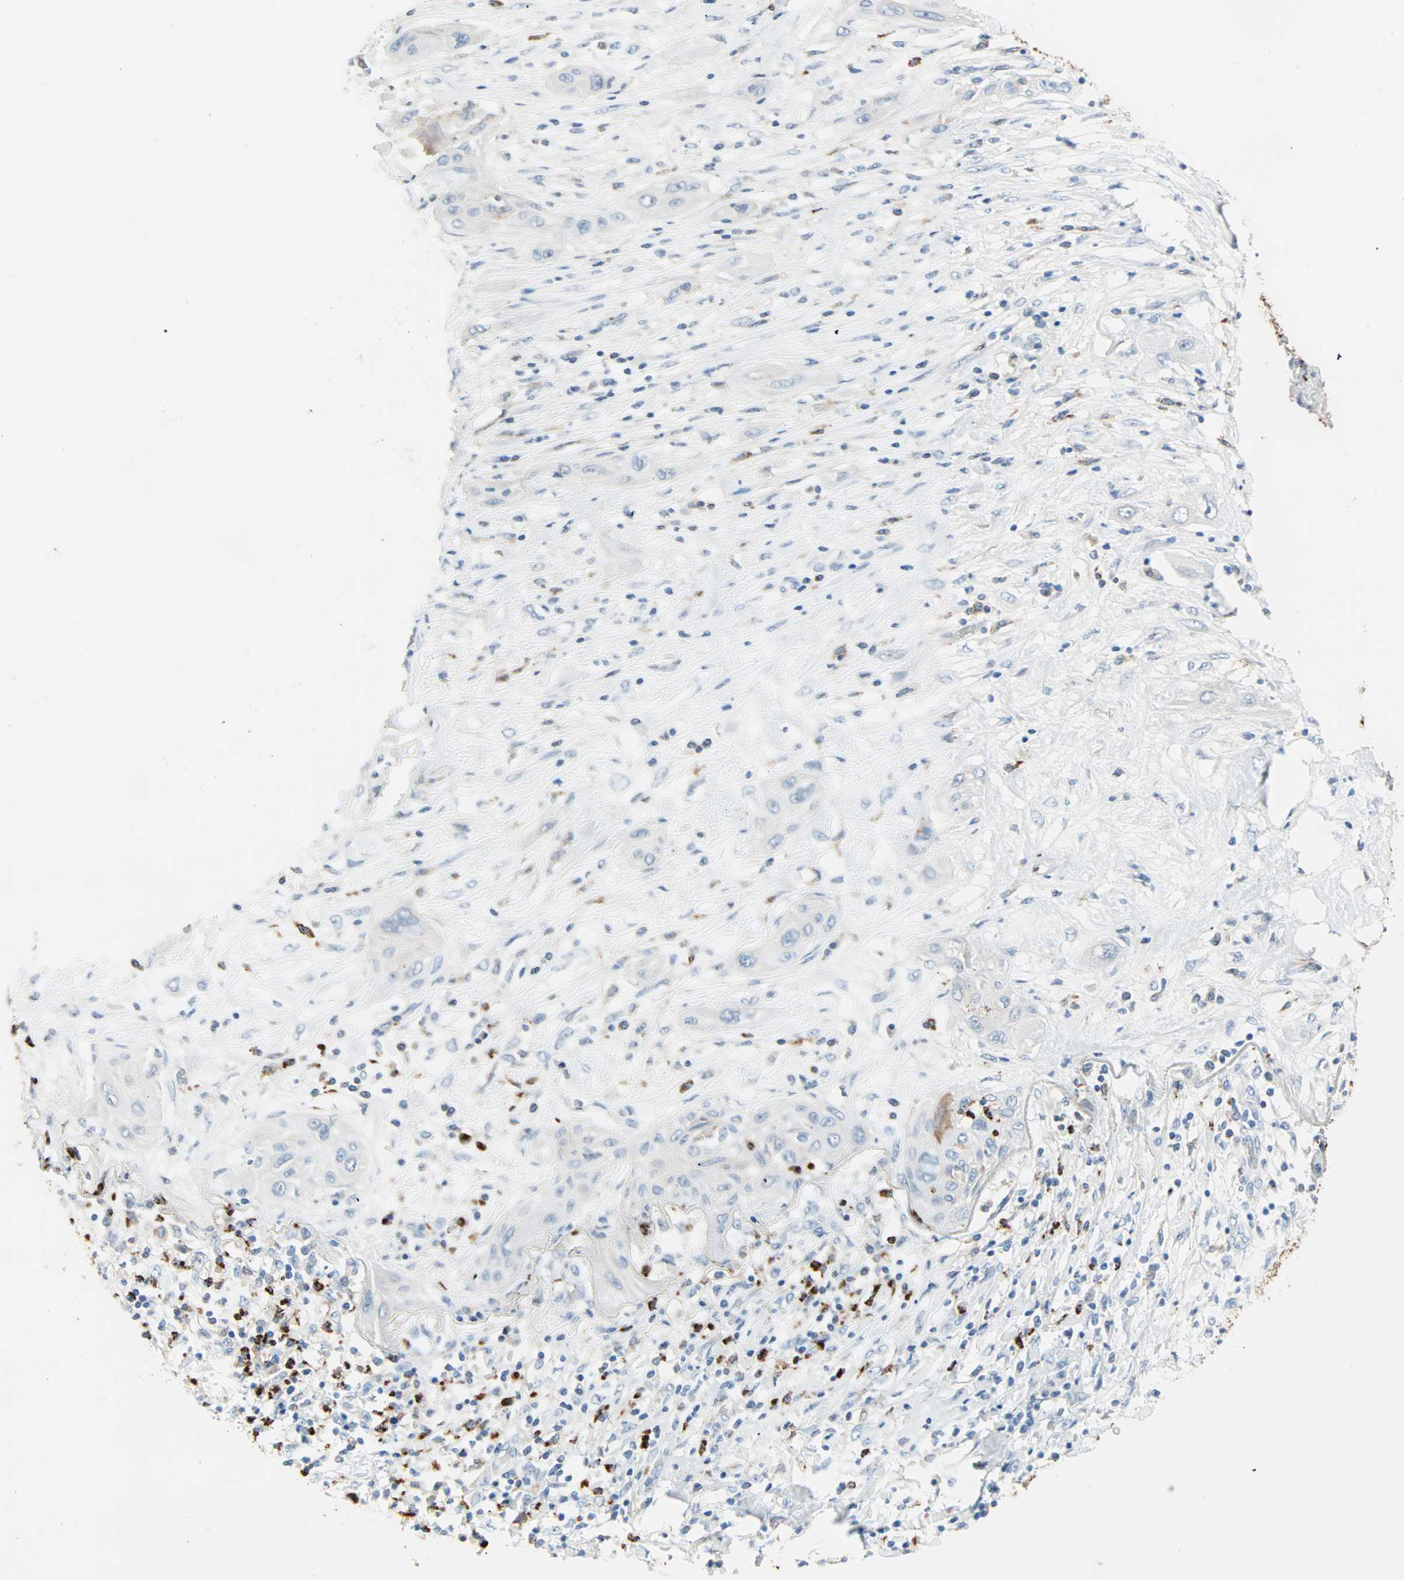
{"staining": {"intensity": "negative", "quantity": "none", "location": "none"}, "tissue": "lung cancer", "cell_type": "Tumor cells", "image_type": "cancer", "snomed": [{"axis": "morphology", "description": "Squamous cell carcinoma, NOS"}, {"axis": "topography", "description": "Lung"}], "caption": "There is no significant positivity in tumor cells of lung cancer.", "gene": "CLEC4A", "patient": {"sex": "female", "age": 47}}